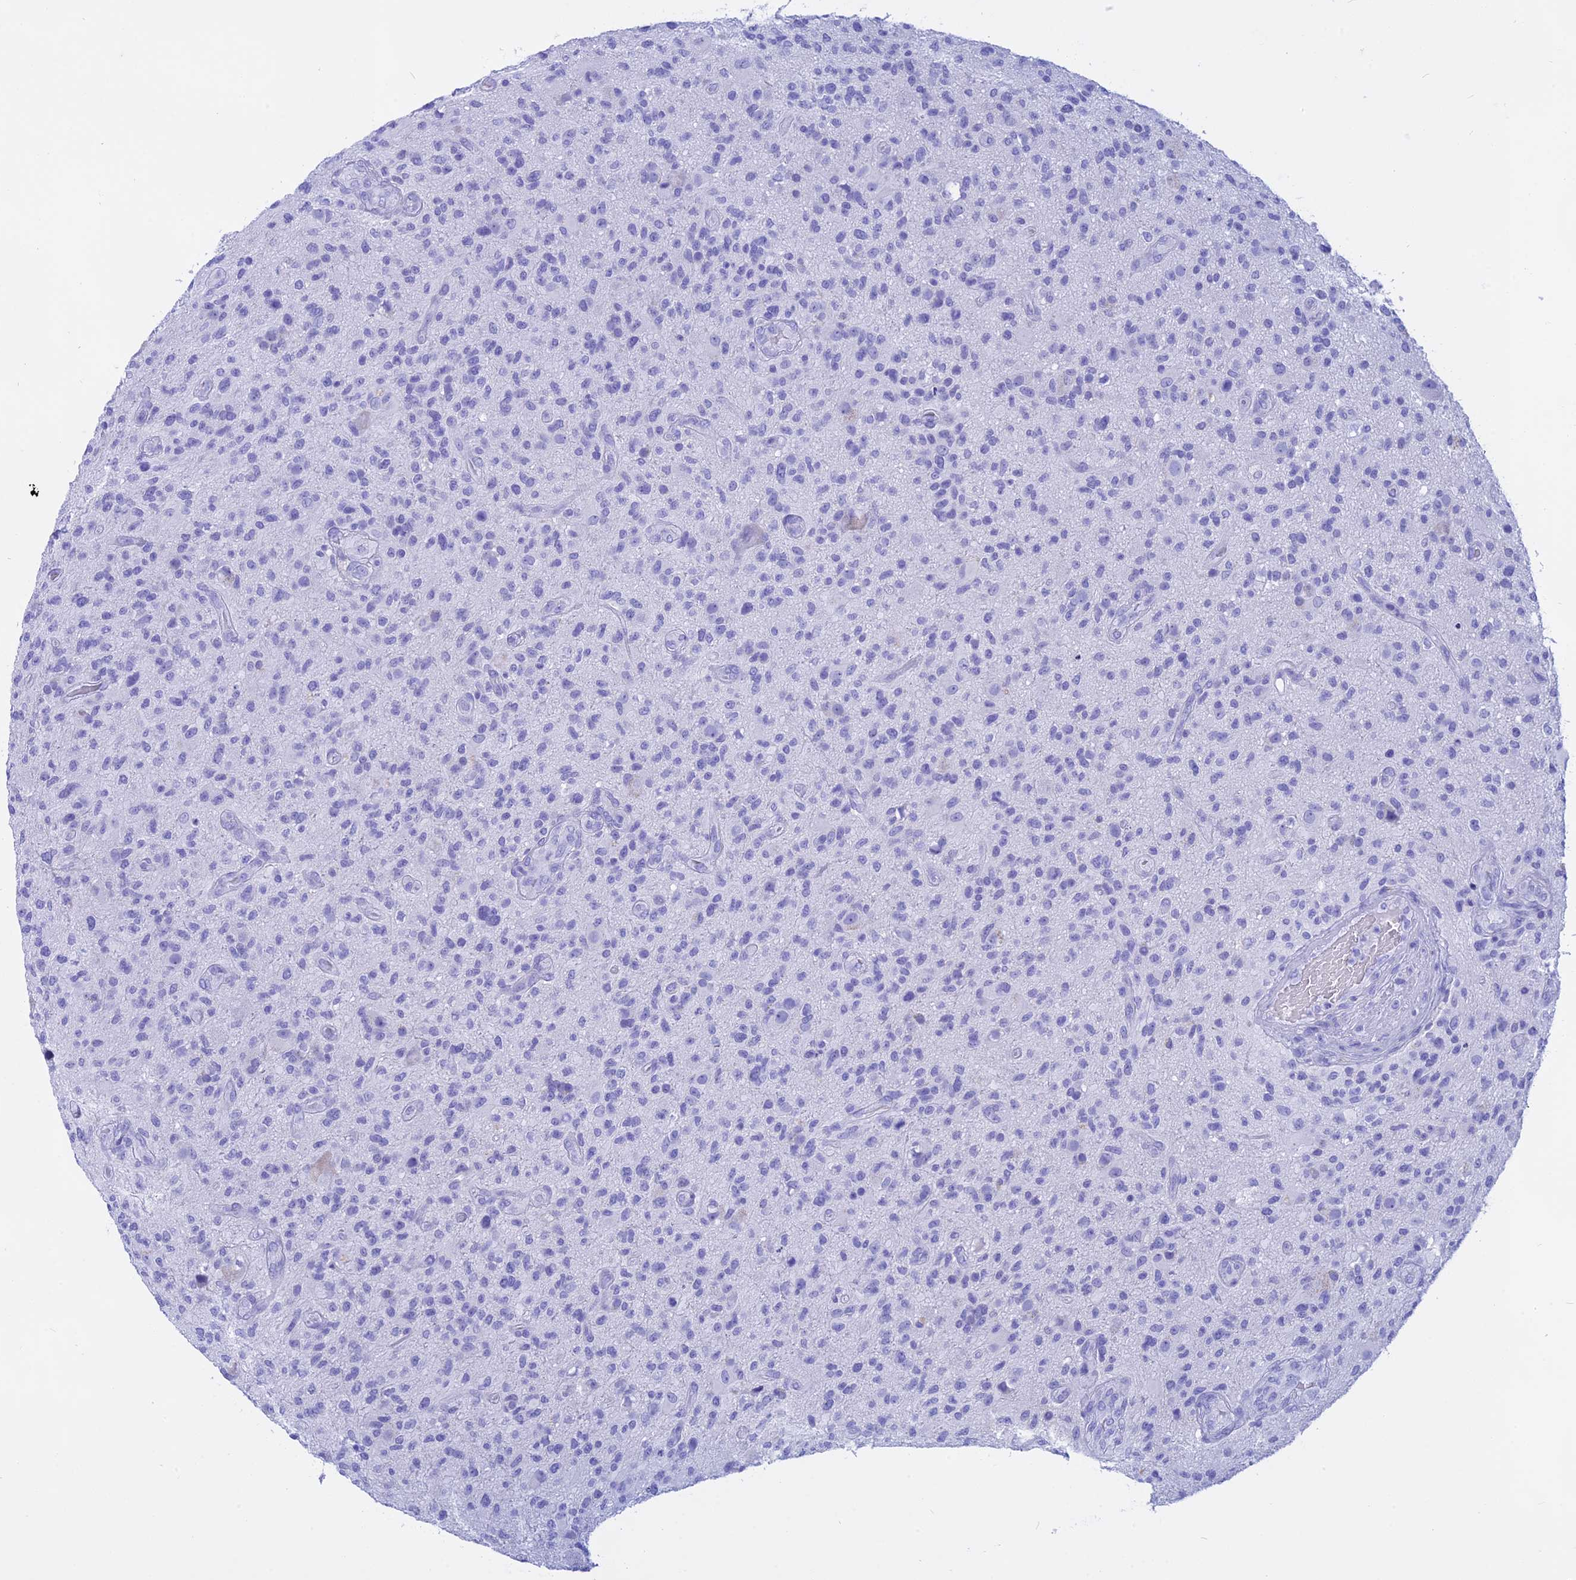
{"staining": {"intensity": "negative", "quantity": "none", "location": "none"}, "tissue": "glioma", "cell_type": "Tumor cells", "image_type": "cancer", "snomed": [{"axis": "morphology", "description": "Glioma, malignant, High grade"}, {"axis": "topography", "description": "Brain"}], "caption": "High power microscopy image of an immunohistochemistry image of malignant glioma (high-grade), revealing no significant staining in tumor cells.", "gene": "ISCA1", "patient": {"sex": "male", "age": 47}}